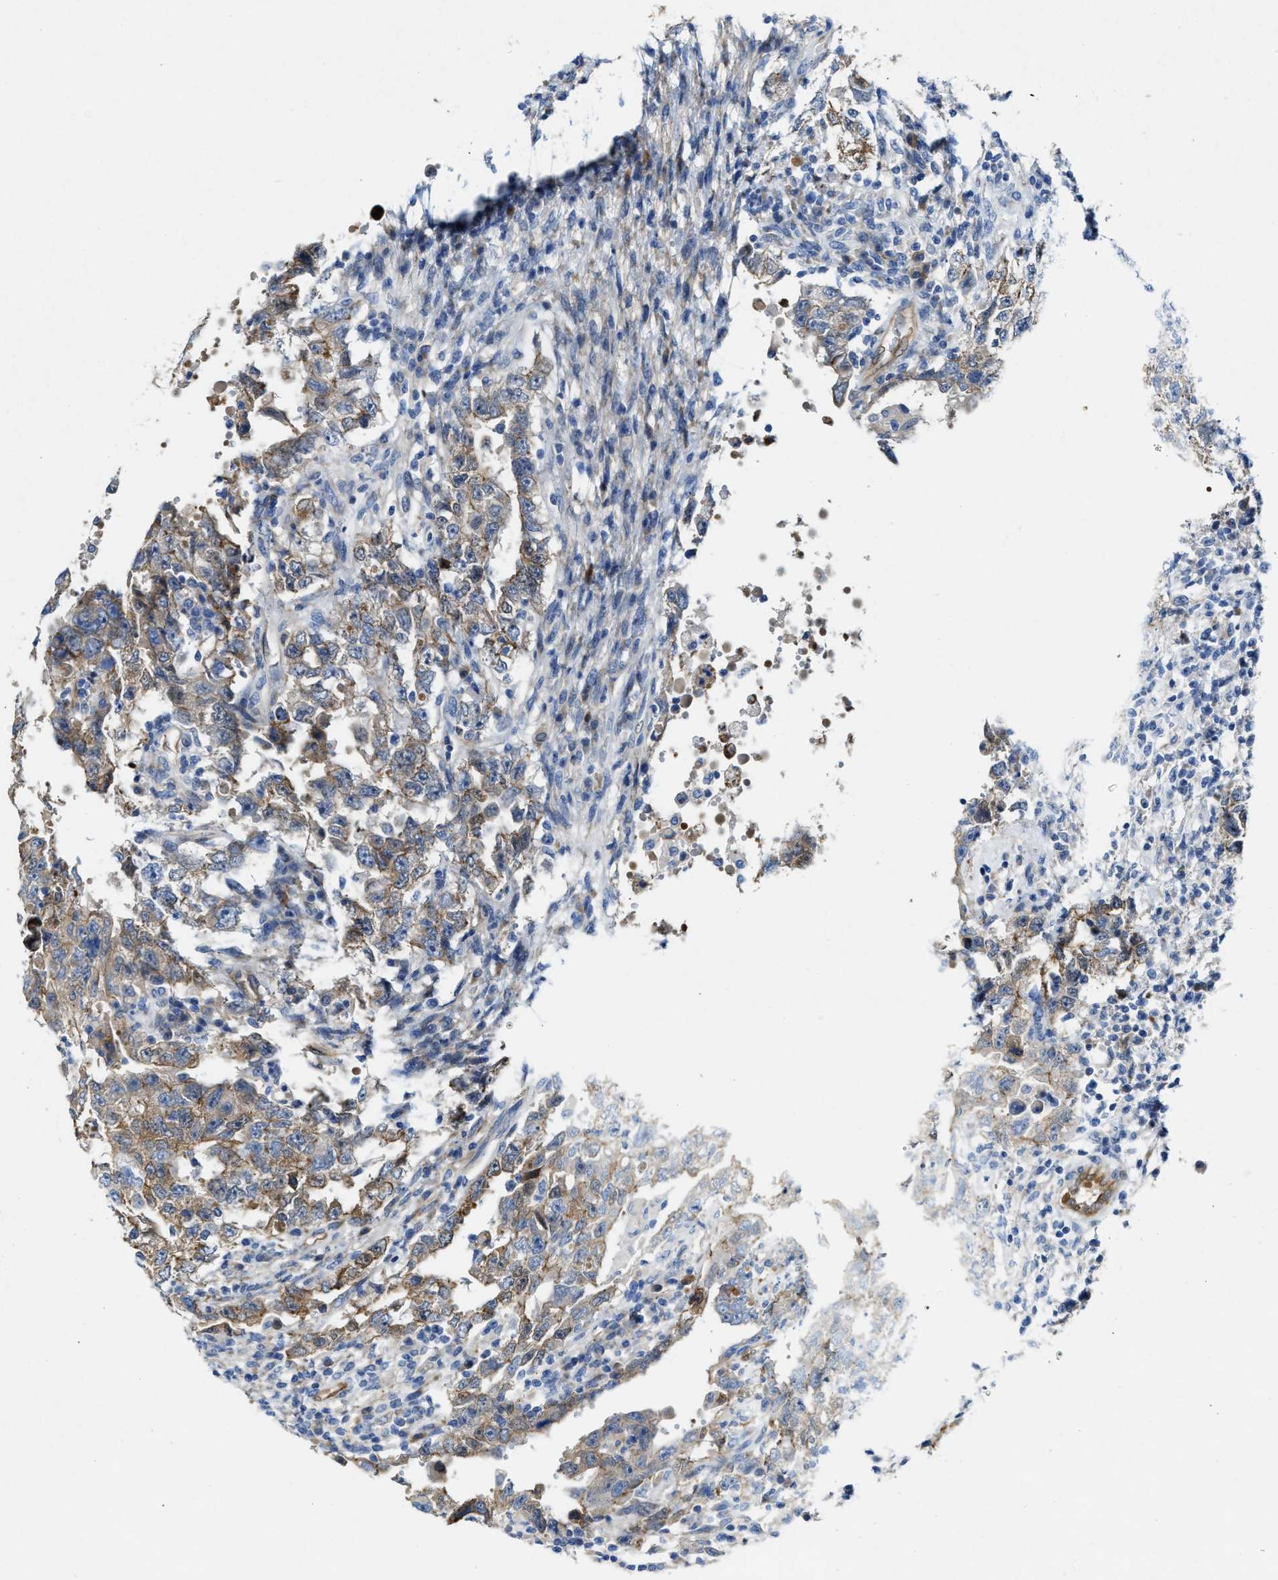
{"staining": {"intensity": "weak", "quantity": "25%-75%", "location": "cytoplasmic/membranous"}, "tissue": "testis cancer", "cell_type": "Tumor cells", "image_type": "cancer", "snomed": [{"axis": "morphology", "description": "Carcinoma, Embryonal, NOS"}, {"axis": "topography", "description": "Testis"}], "caption": "An IHC image of neoplastic tissue is shown. Protein staining in brown shows weak cytoplasmic/membranous positivity in testis embryonal carcinoma within tumor cells.", "gene": "ASS1", "patient": {"sex": "male", "age": 26}}